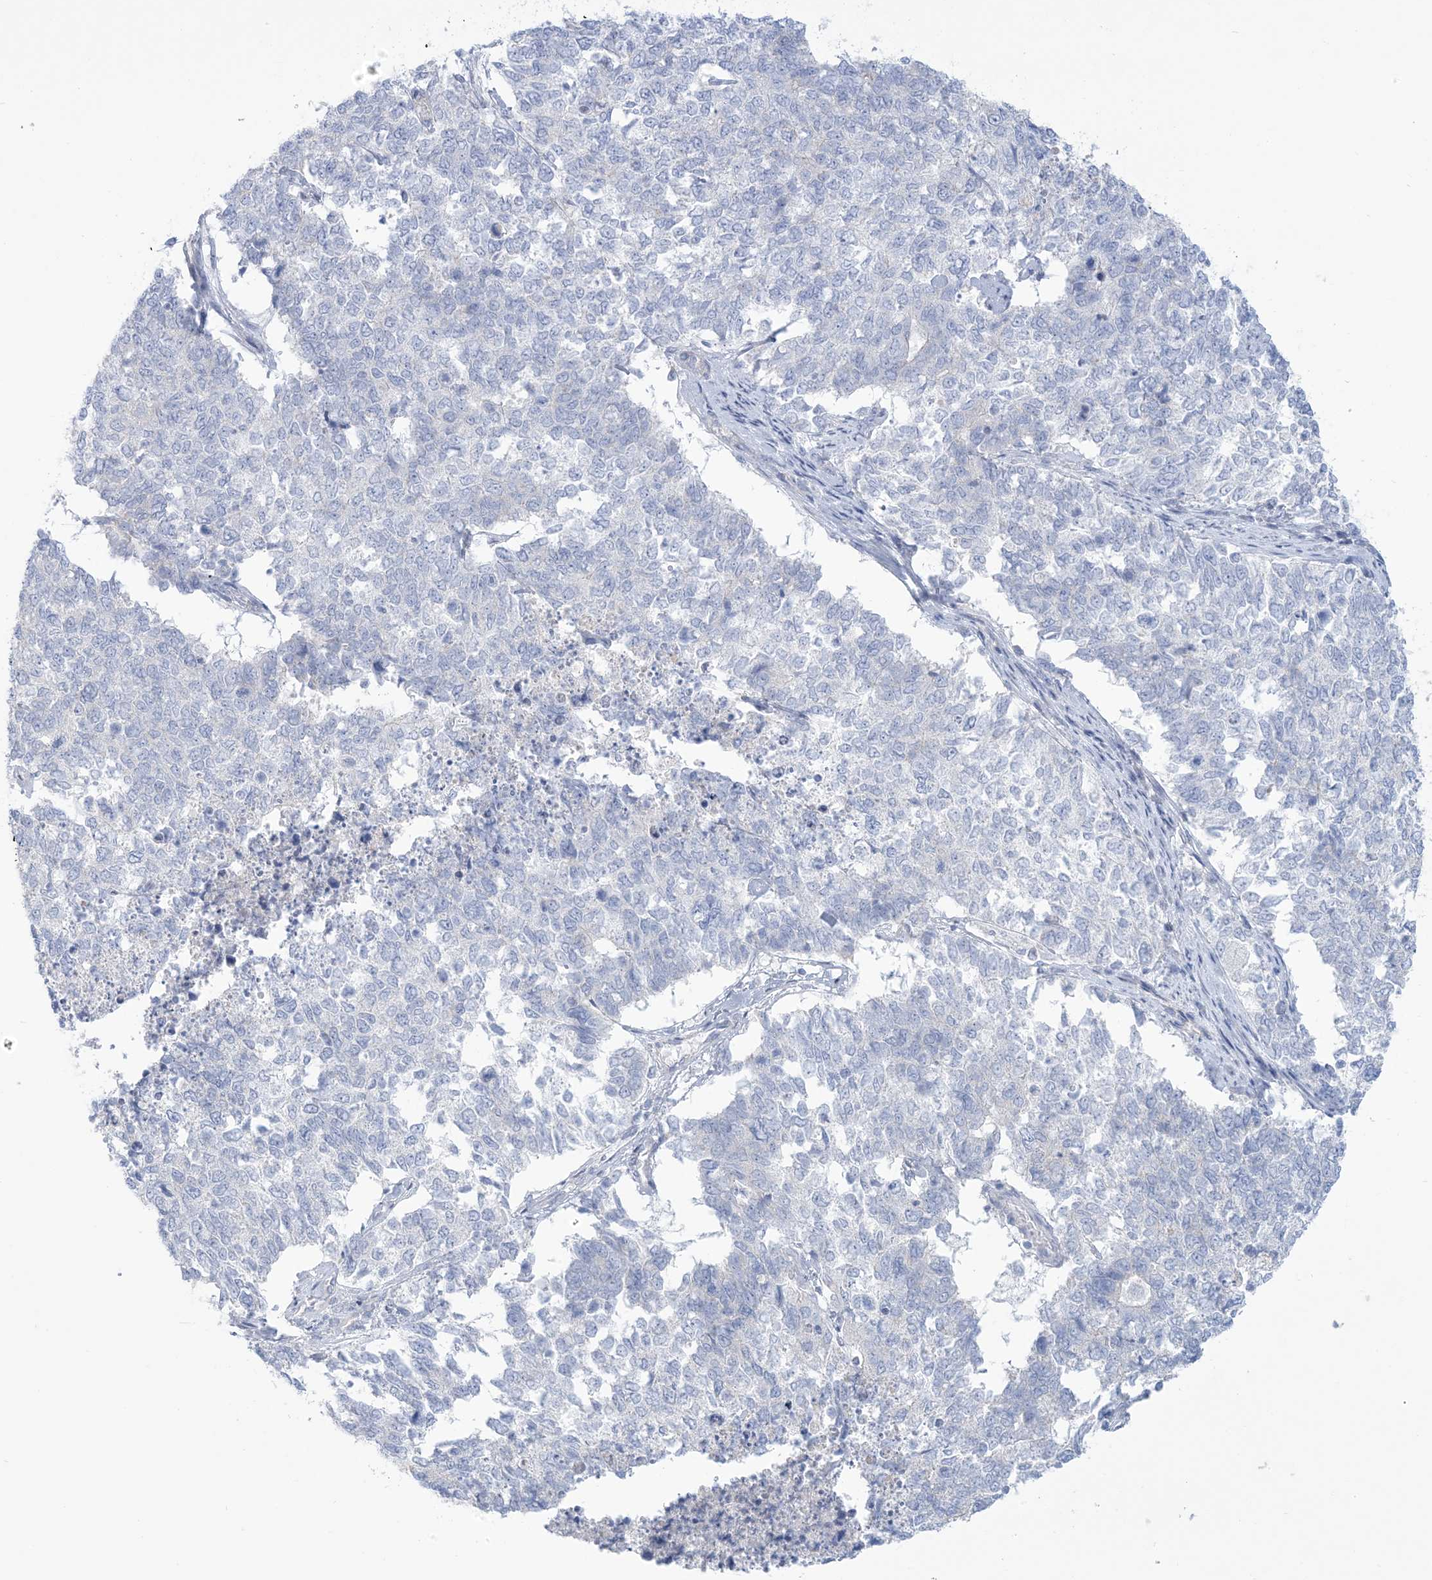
{"staining": {"intensity": "negative", "quantity": "none", "location": "none"}, "tissue": "cervical cancer", "cell_type": "Tumor cells", "image_type": "cancer", "snomed": [{"axis": "morphology", "description": "Squamous cell carcinoma, NOS"}, {"axis": "topography", "description": "Cervix"}], "caption": "A photomicrograph of human cervical cancer is negative for staining in tumor cells.", "gene": "MTHFD2L", "patient": {"sex": "female", "age": 63}}